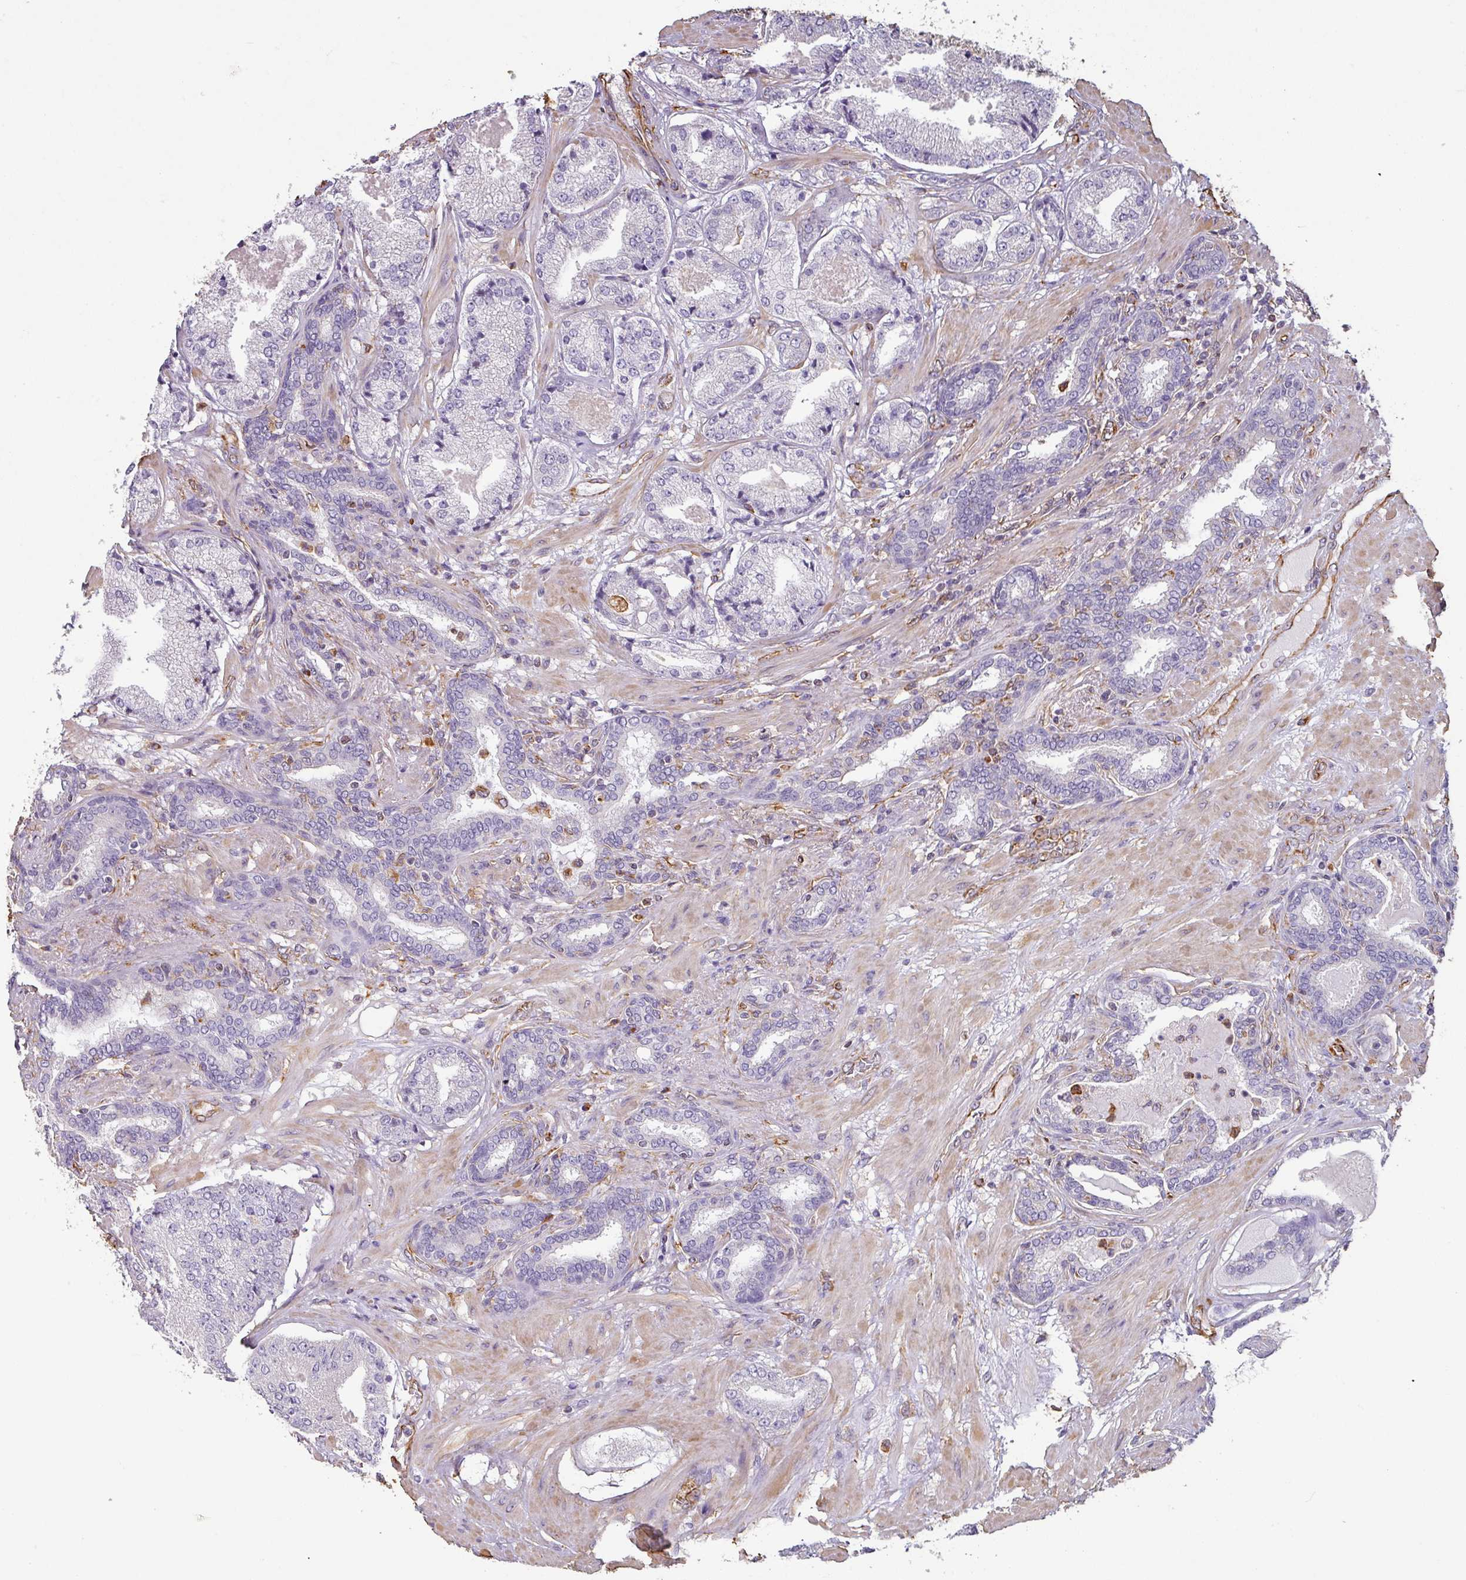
{"staining": {"intensity": "negative", "quantity": "none", "location": "none"}, "tissue": "prostate cancer", "cell_type": "Tumor cells", "image_type": "cancer", "snomed": [{"axis": "morphology", "description": "Adenocarcinoma, High grade"}, {"axis": "topography", "description": "Prostate"}], "caption": "DAB (3,3'-diaminobenzidine) immunohistochemical staining of human adenocarcinoma (high-grade) (prostate) reveals no significant staining in tumor cells.", "gene": "ZNF280C", "patient": {"sex": "male", "age": 63}}